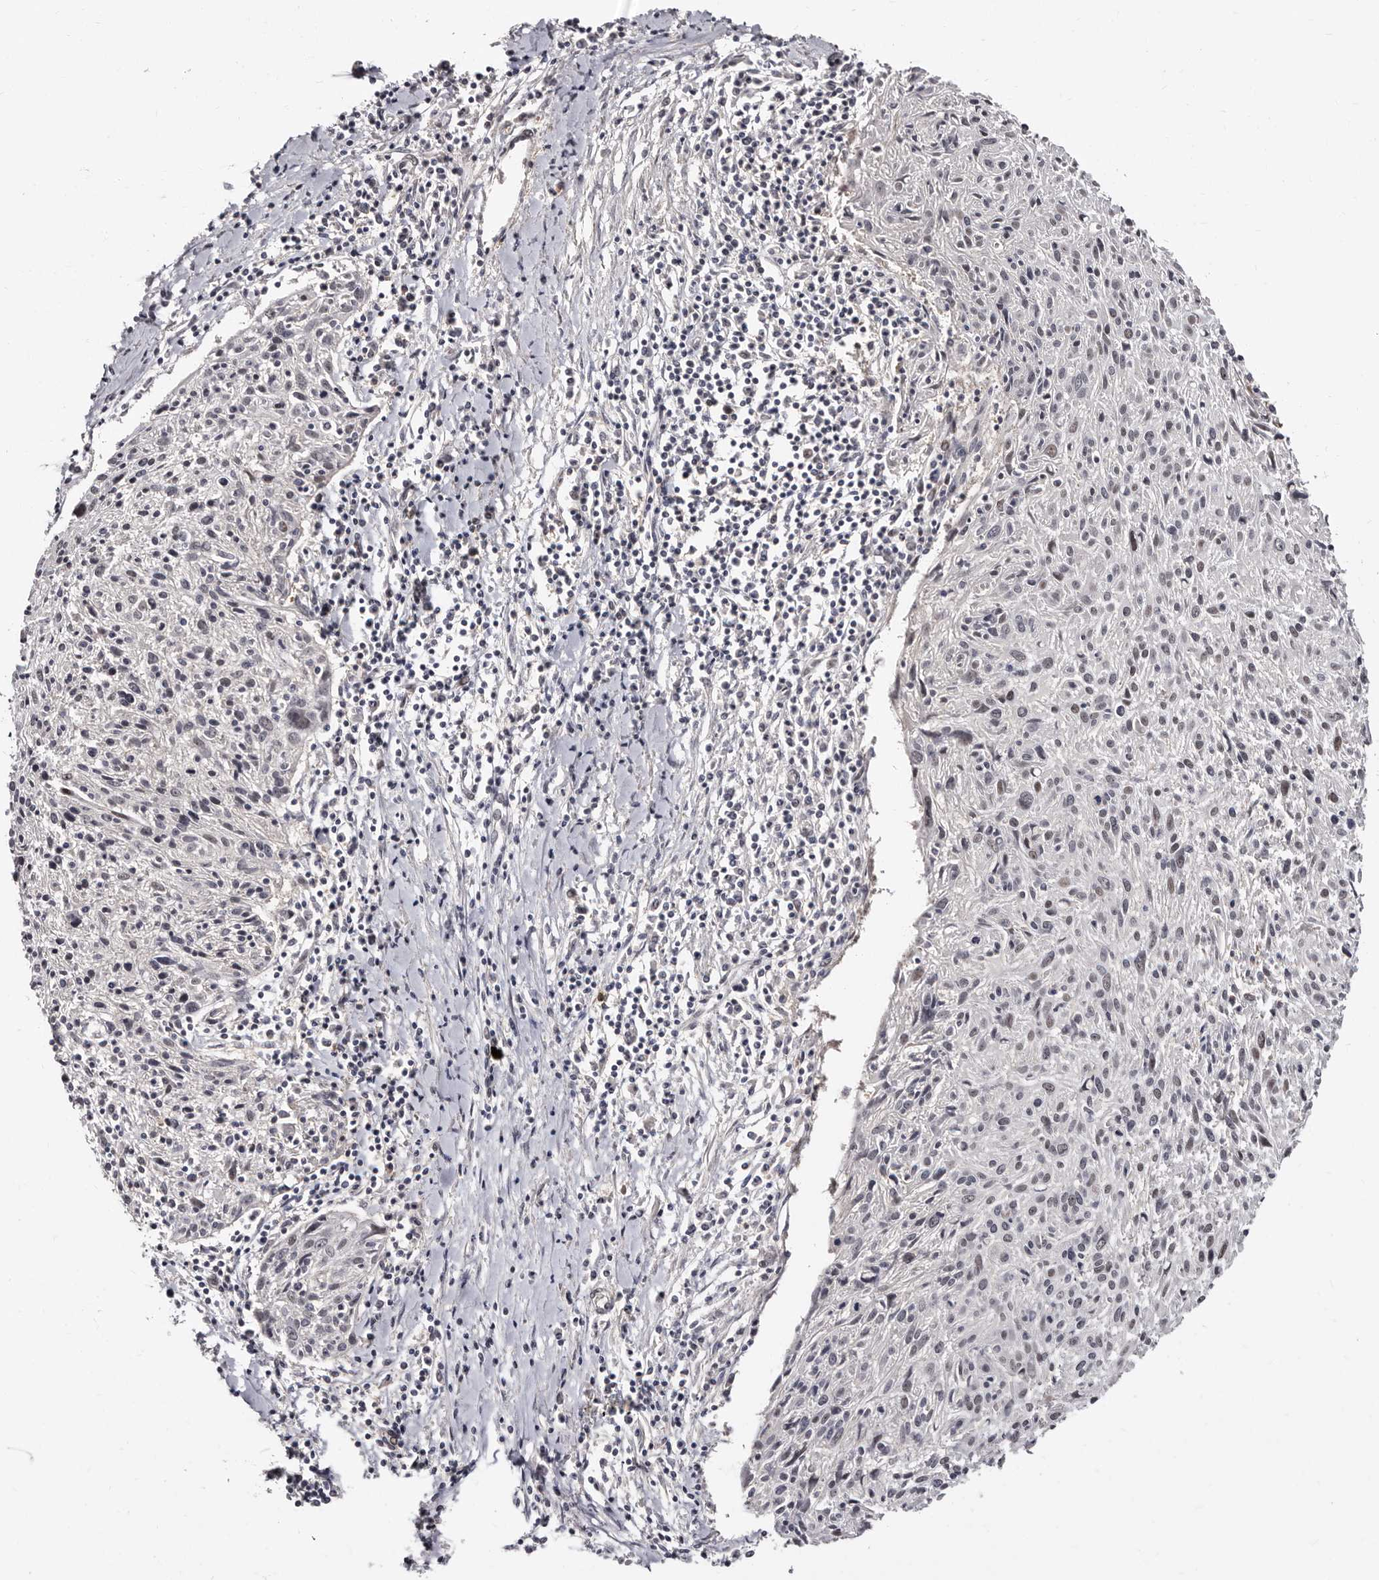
{"staining": {"intensity": "weak", "quantity": "25%-75%", "location": "nuclear"}, "tissue": "cervical cancer", "cell_type": "Tumor cells", "image_type": "cancer", "snomed": [{"axis": "morphology", "description": "Squamous cell carcinoma, NOS"}, {"axis": "topography", "description": "Cervix"}], "caption": "Tumor cells show weak nuclear staining in about 25%-75% of cells in cervical cancer.", "gene": "PHF20L1", "patient": {"sex": "female", "age": 51}}